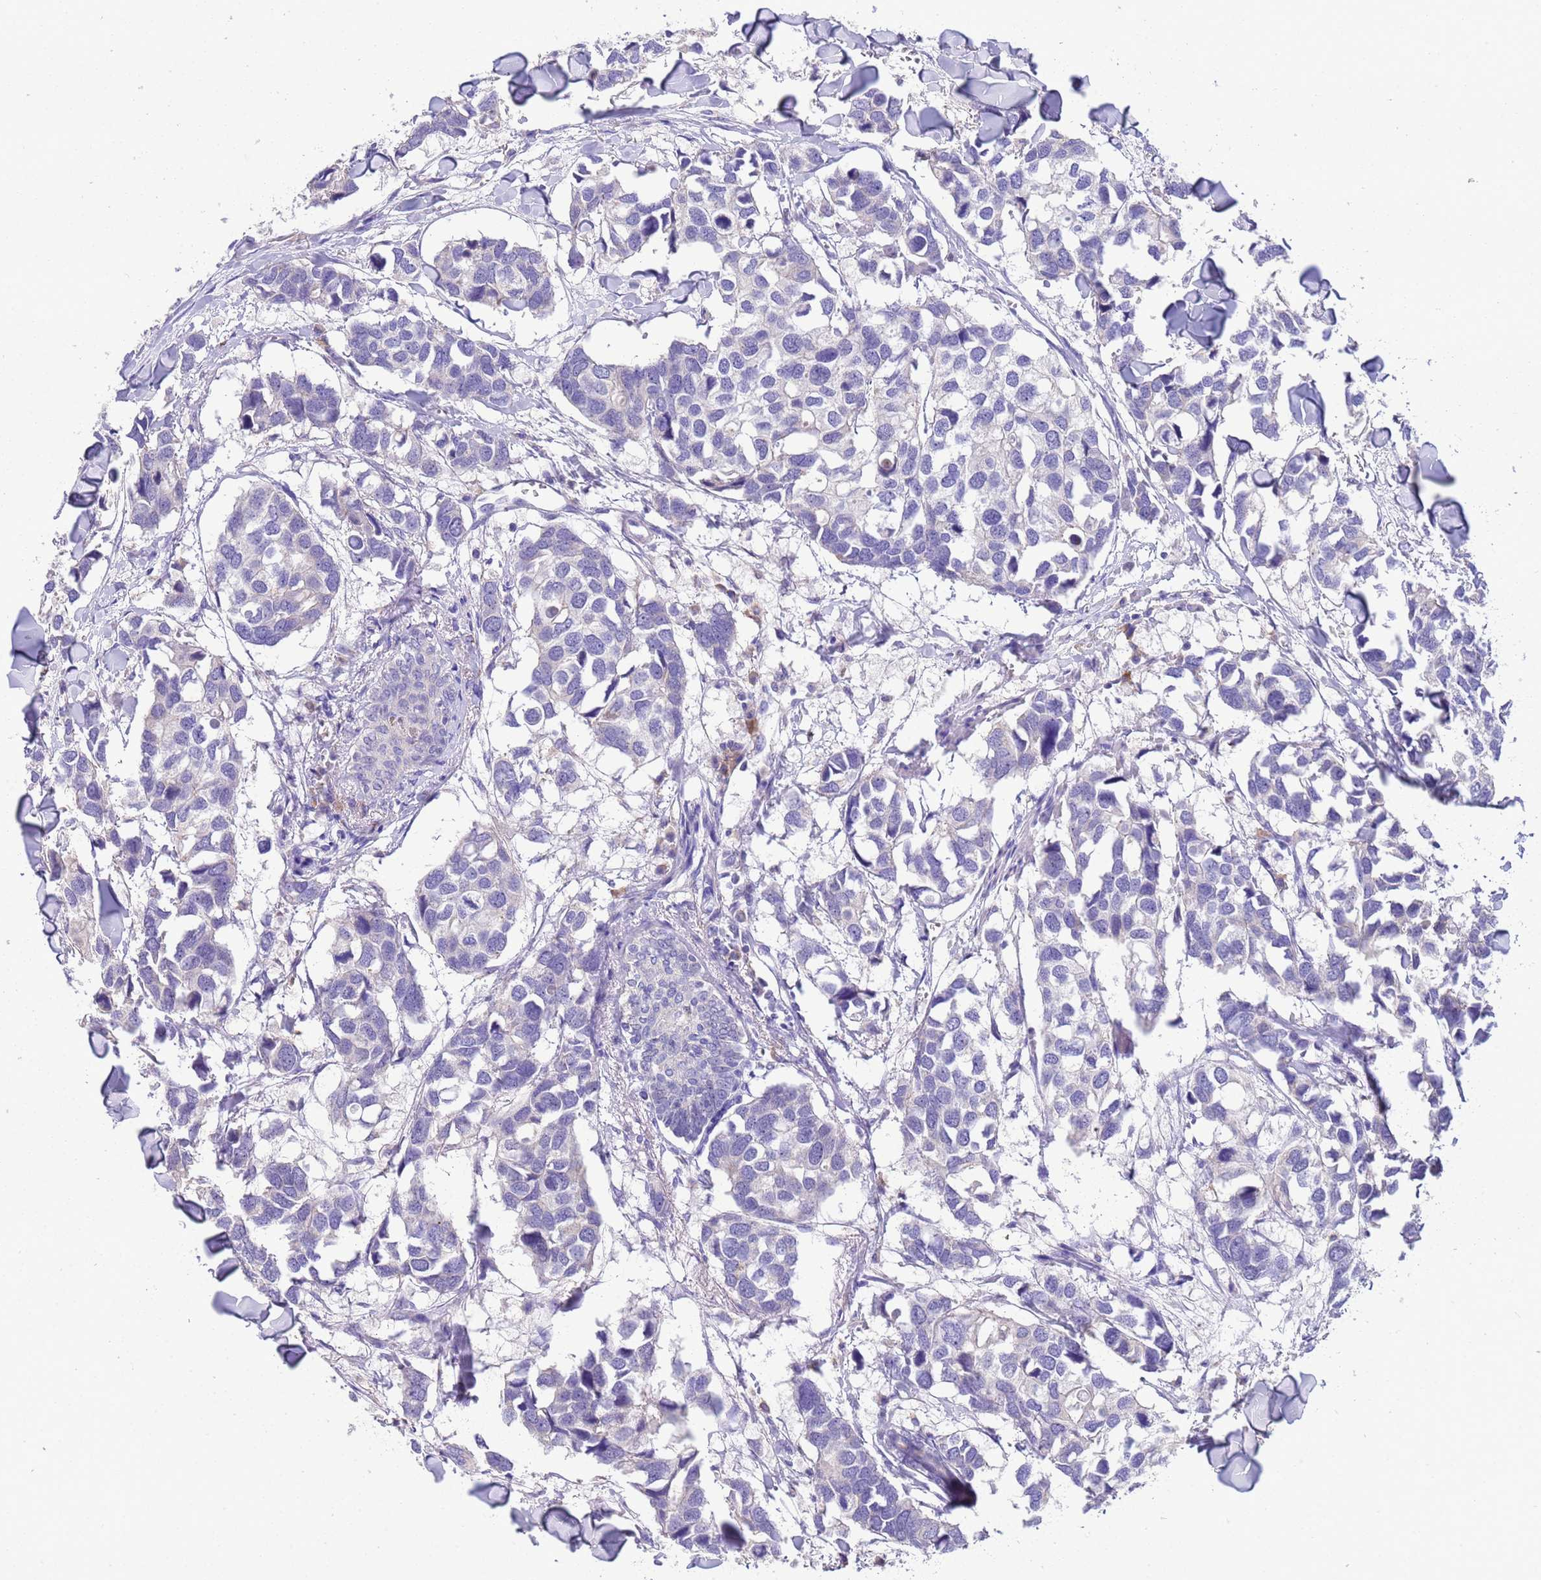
{"staining": {"intensity": "negative", "quantity": "none", "location": "none"}, "tissue": "breast cancer", "cell_type": "Tumor cells", "image_type": "cancer", "snomed": [{"axis": "morphology", "description": "Duct carcinoma"}, {"axis": "topography", "description": "Breast"}], "caption": "Breast cancer (intraductal carcinoma) was stained to show a protein in brown. There is no significant staining in tumor cells.", "gene": "SLC24A3", "patient": {"sex": "female", "age": 83}}